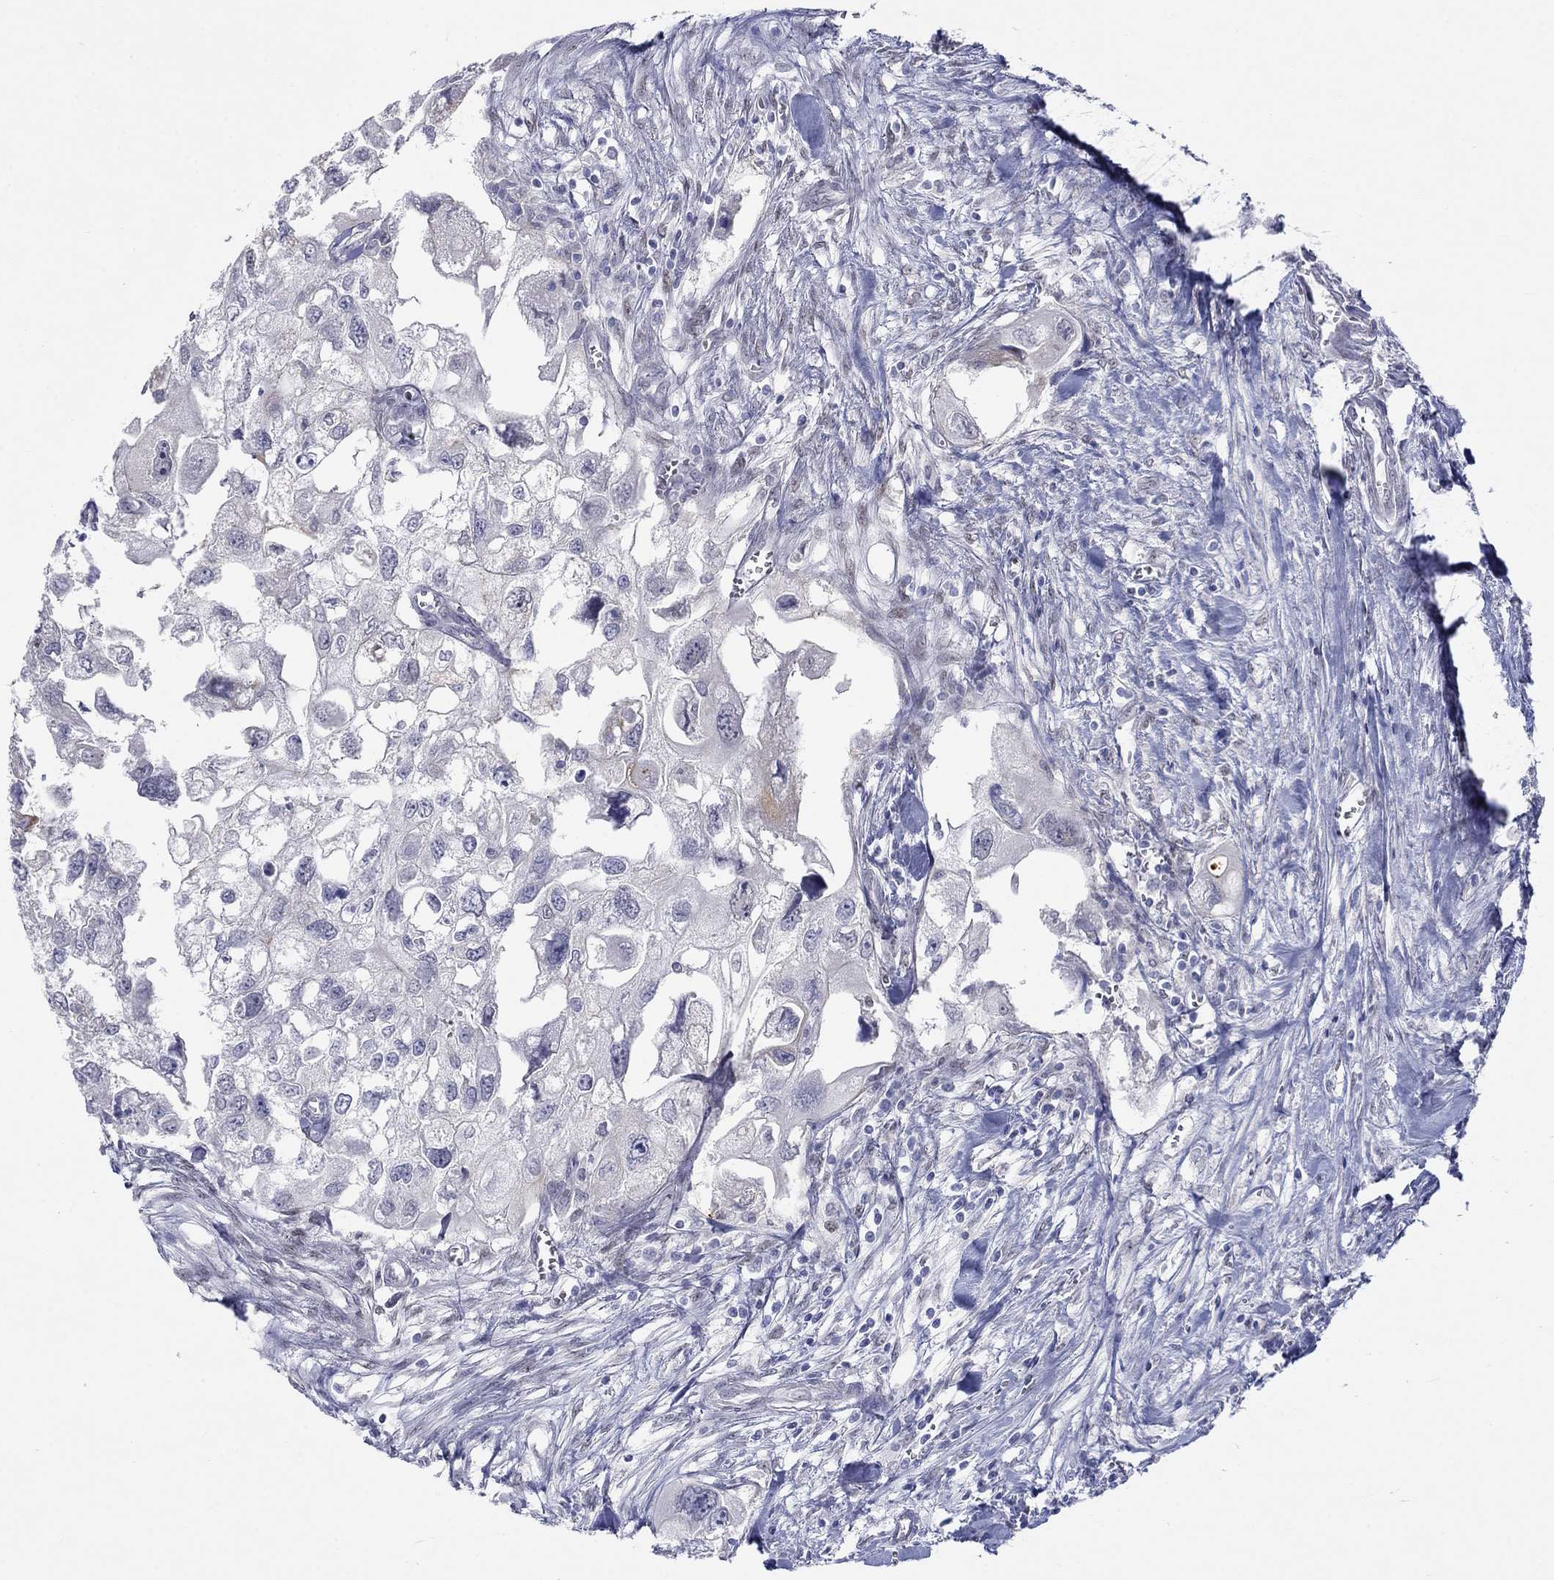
{"staining": {"intensity": "weak", "quantity": "<25%", "location": "cytoplasmic/membranous"}, "tissue": "urothelial cancer", "cell_type": "Tumor cells", "image_type": "cancer", "snomed": [{"axis": "morphology", "description": "Urothelial carcinoma, High grade"}, {"axis": "topography", "description": "Urinary bladder"}], "caption": "This is a photomicrograph of immunohistochemistry staining of urothelial carcinoma (high-grade), which shows no positivity in tumor cells.", "gene": "EGFLAM", "patient": {"sex": "male", "age": 59}}